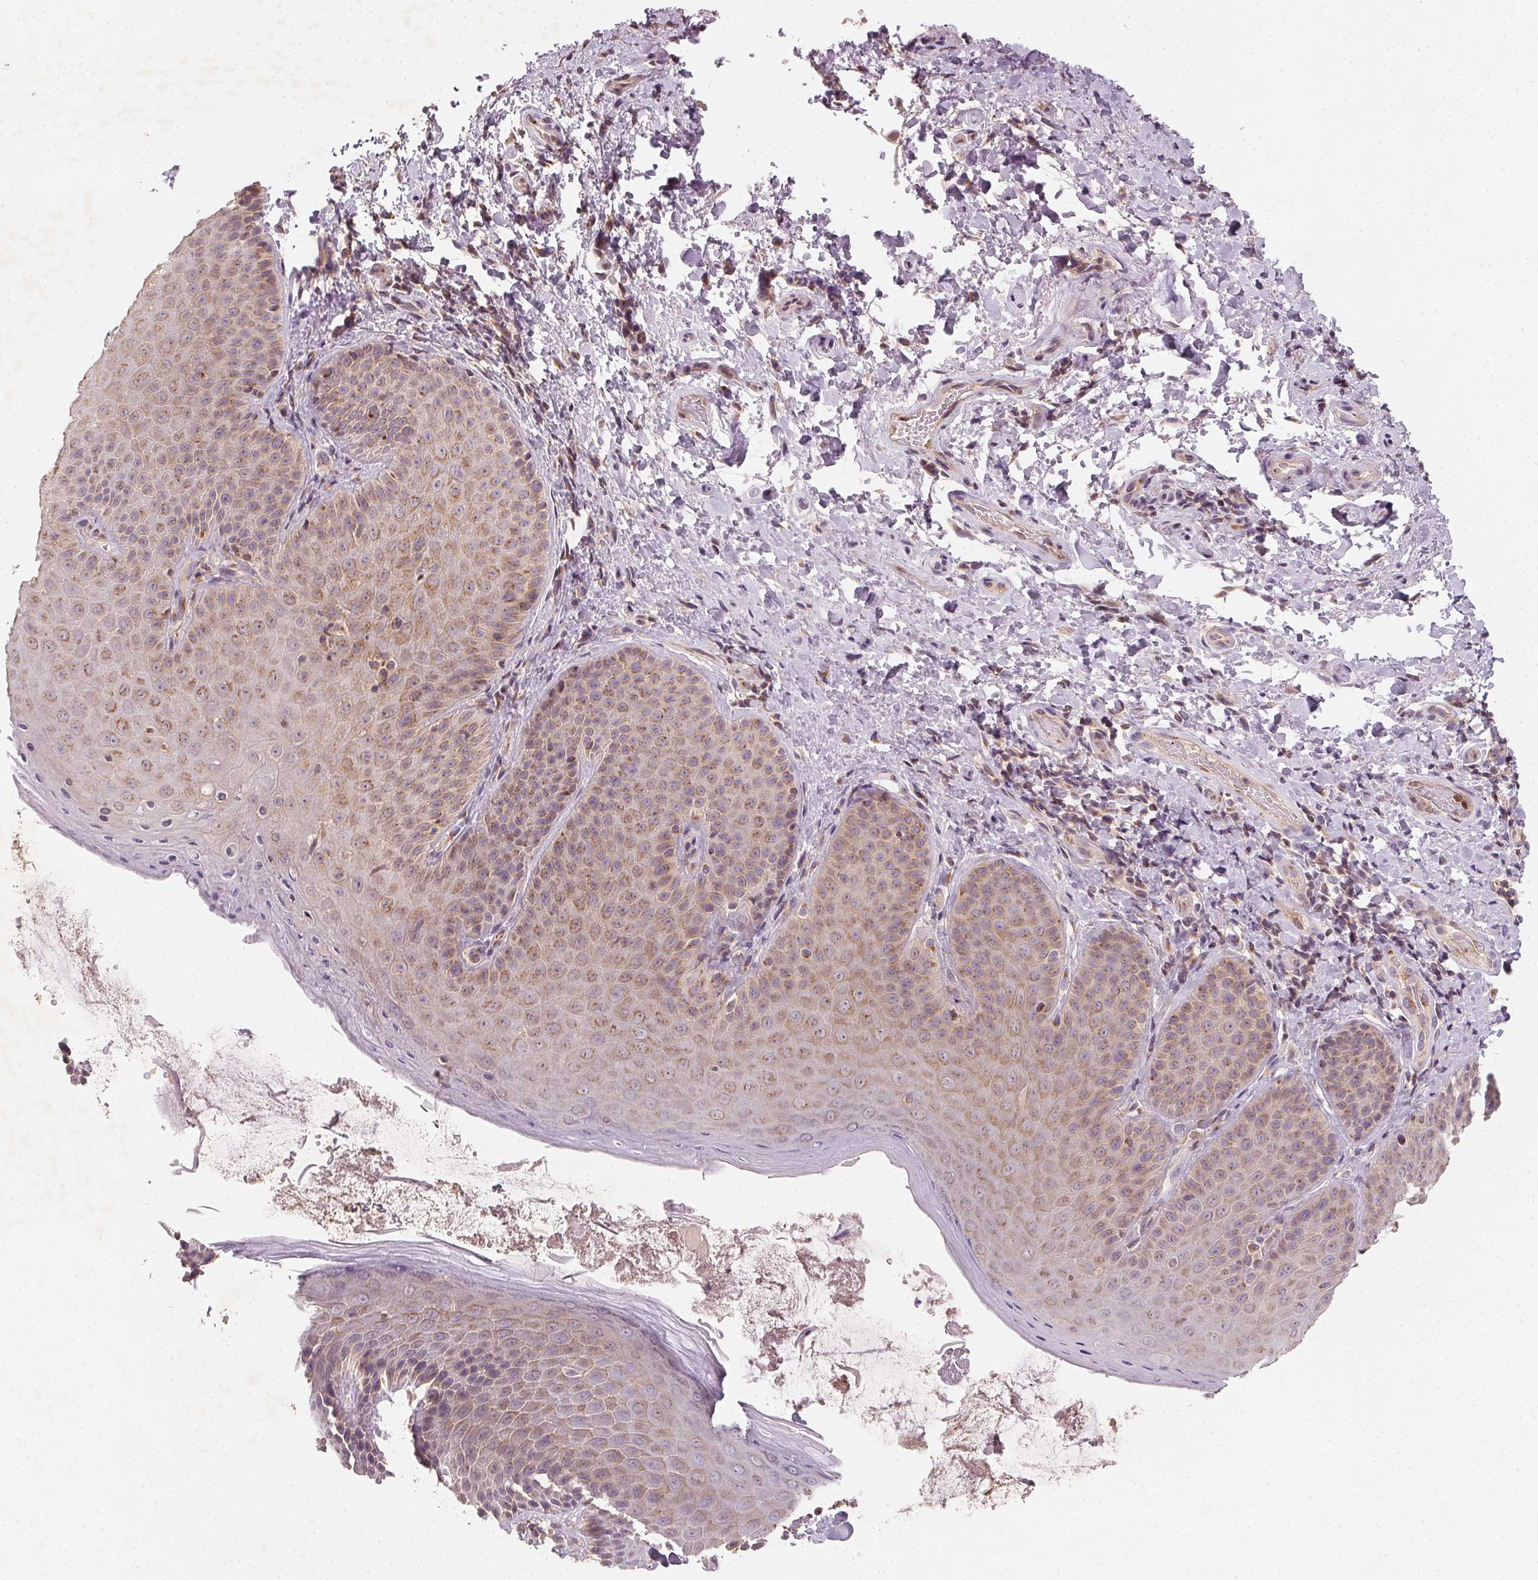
{"staining": {"intensity": "weak", "quantity": ">75%", "location": "cytoplasmic/membranous"}, "tissue": "skin", "cell_type": "Epidermal cells", "image_type": "normal", "snomed": [{"axis": "morphology", "description": "Normal tissue, NOS"}, {"axis": "topography", "description": "Anal"}, {"axis": "topography", "description": "Peripheral nerve tissue"}], "caption": "IHC (DAB) staining of normal human skin displays weak cytoplasmic/membranous protein staining in approximately >75% of epidermal cells.", "gene": "AP1S1", "patient": {"sex": "male", "age": 51}}